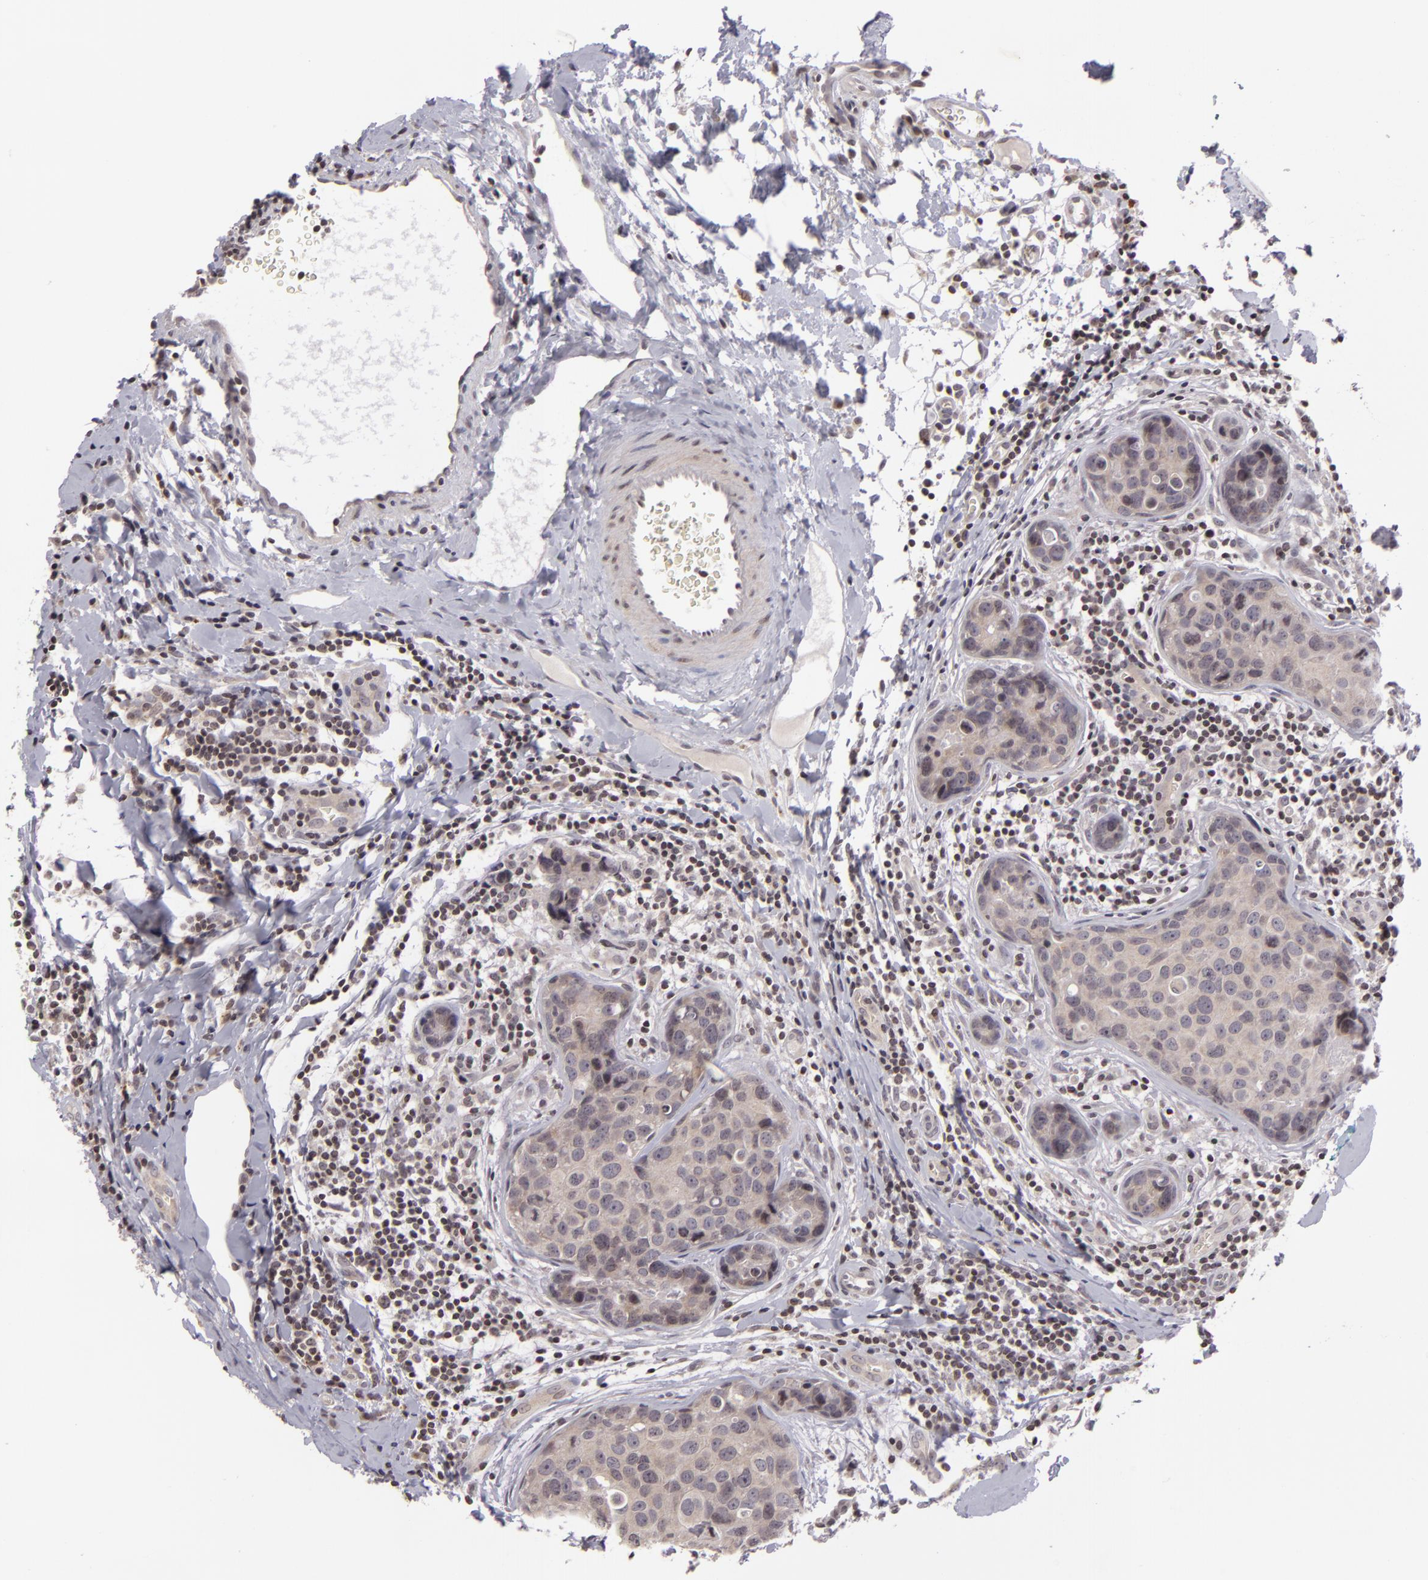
{"staining": {"intensity": "weak", "quantity": ">75%", "location": "nuclear"}, "tissue": "breast cancer", "cell_type": "Tumor cells", "image_type": "cancer", "snomed": [{"axis": "morphology", "description": "Duct carcinoma"}, {"axis": "topography", "description": "Breast"}], "caption": "About >75% of tumor cells in breast infiltrating ductal carcinoma display weak nuclear protein positivity as visualized by brown immunohistochemical staining.", "gene": "AKAP6", "patient": {"sex": "female", "age": 24}}